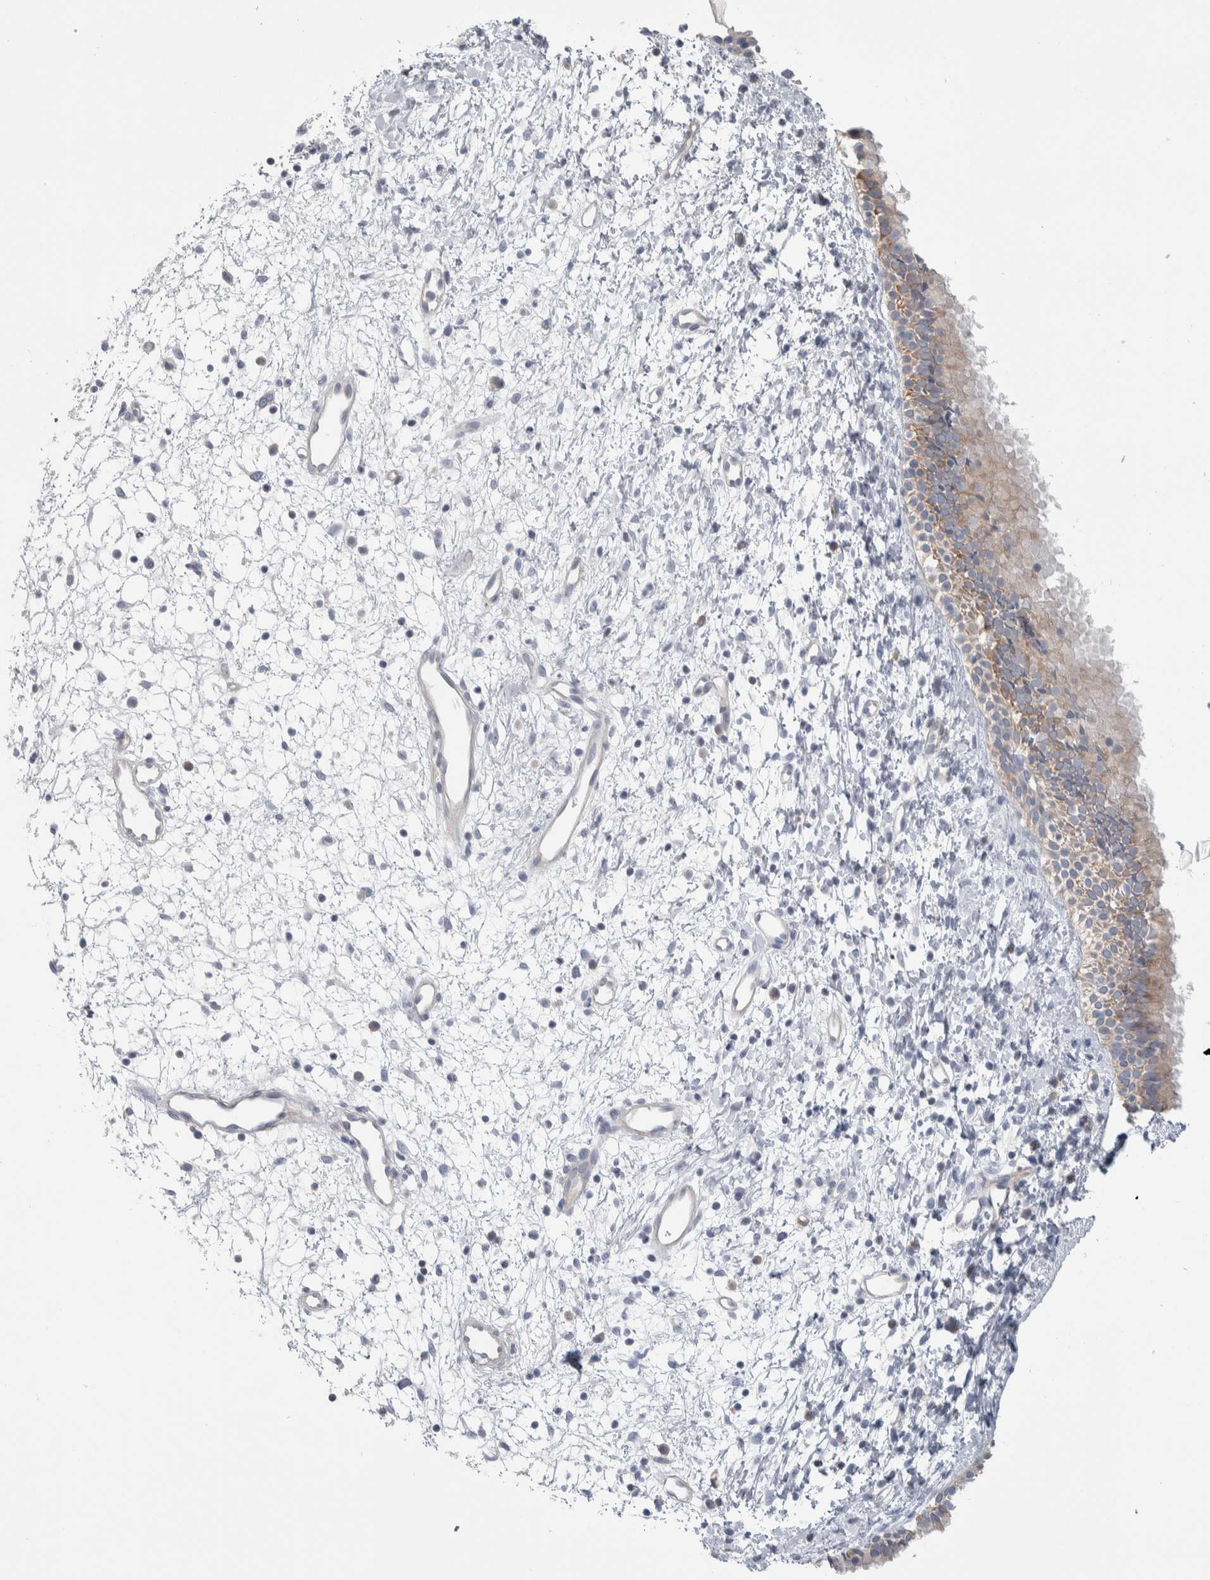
{"staining": {"intensity": "weak", "quantity": "<25%", "location": "cytoplasmic/membranous"}, "tissue": "nasopharynx", "cell_type": "Respiratory epithelial cells", "image_type": "normal", "snomed": [{"axis": "morphology", "description": "Normal tissue, NOS"}, {"axis": "topography", "description": "Nasopharynx"}], "caption": "High power microscopy image of an immunohistochemistry image of benign nasopharynx, revealing no significant expression in respiratory epithelial cells.", "gene": "GPHN", "patient": {"sex": "male", "age": 22}}